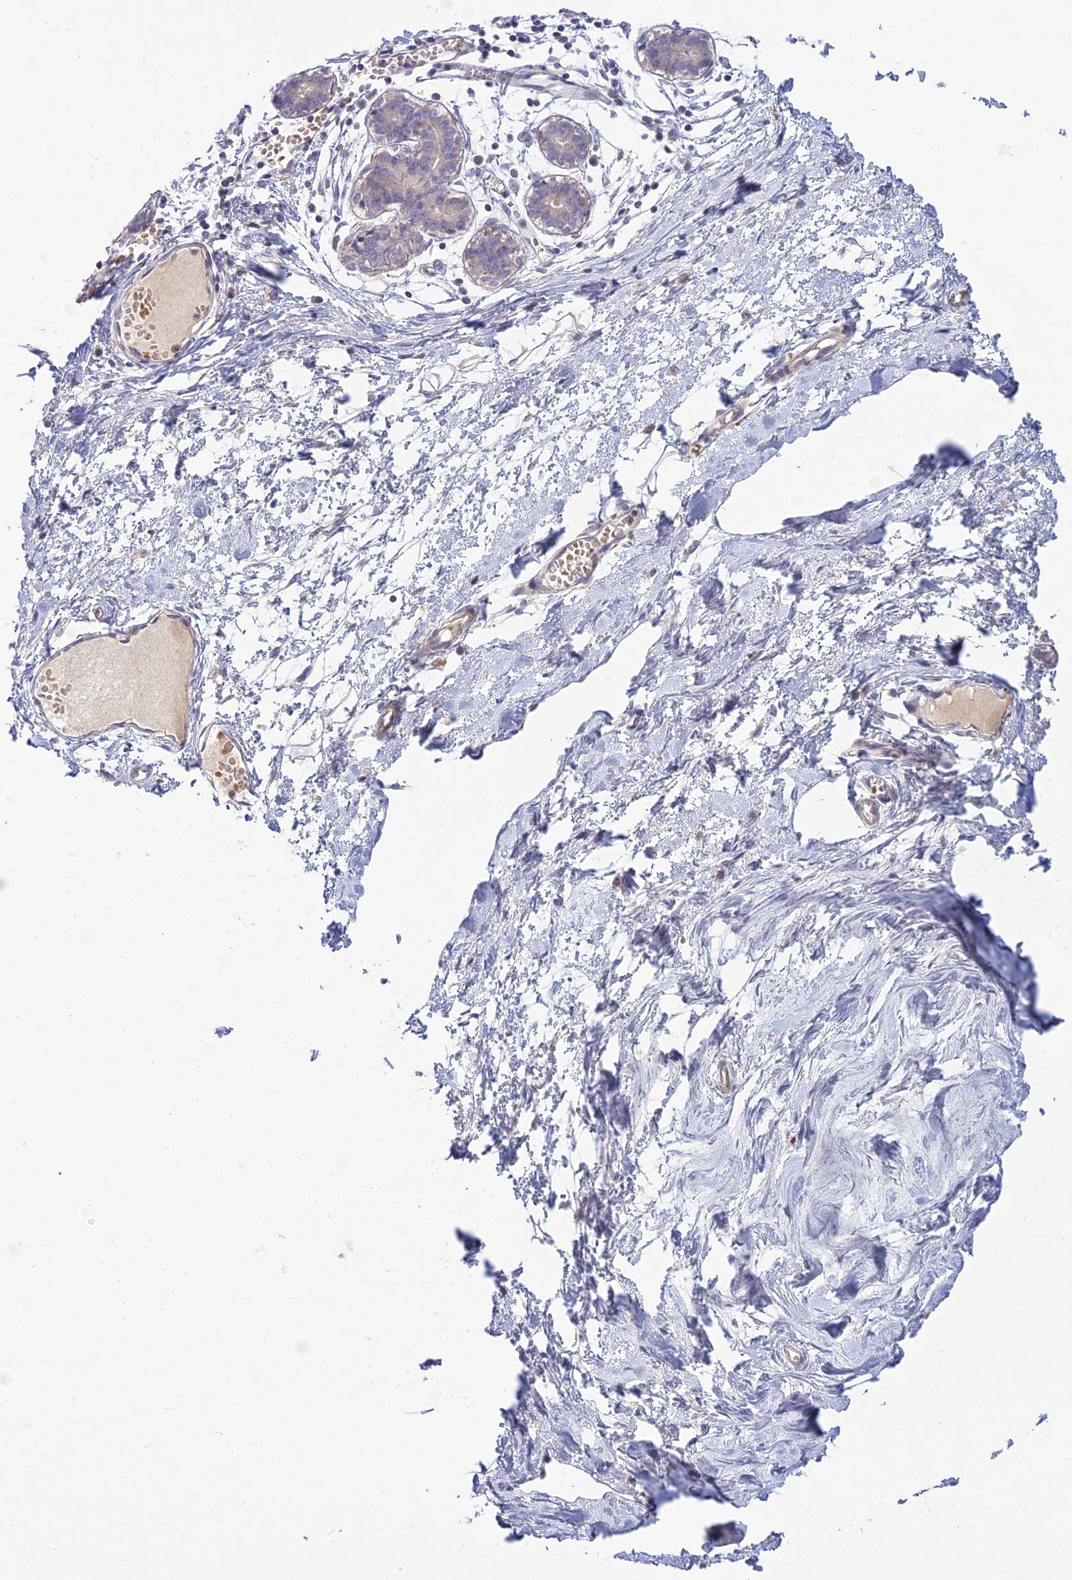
{"staining": {"intensity": "negative", "quantity": "none", "location": "none"}, "tissue": "breast", "cell_type": "Adipocytes", "image_type": "normal", "snomed": [{"axis": "morphology", "description": "Normal tissue, NOS"}, {"axis": "topography", "description": "Breast"}], "caption": "The micrograph displays no staining of adipocytes in benign breast. (Stains: DAB immunohistochemistry (IHC) with hematoxylin counter stain, Microscopy: brightfield microscopy at high magnification).", "gene": "CLIP4", "patient": {"sex": "female", "age": 27}}